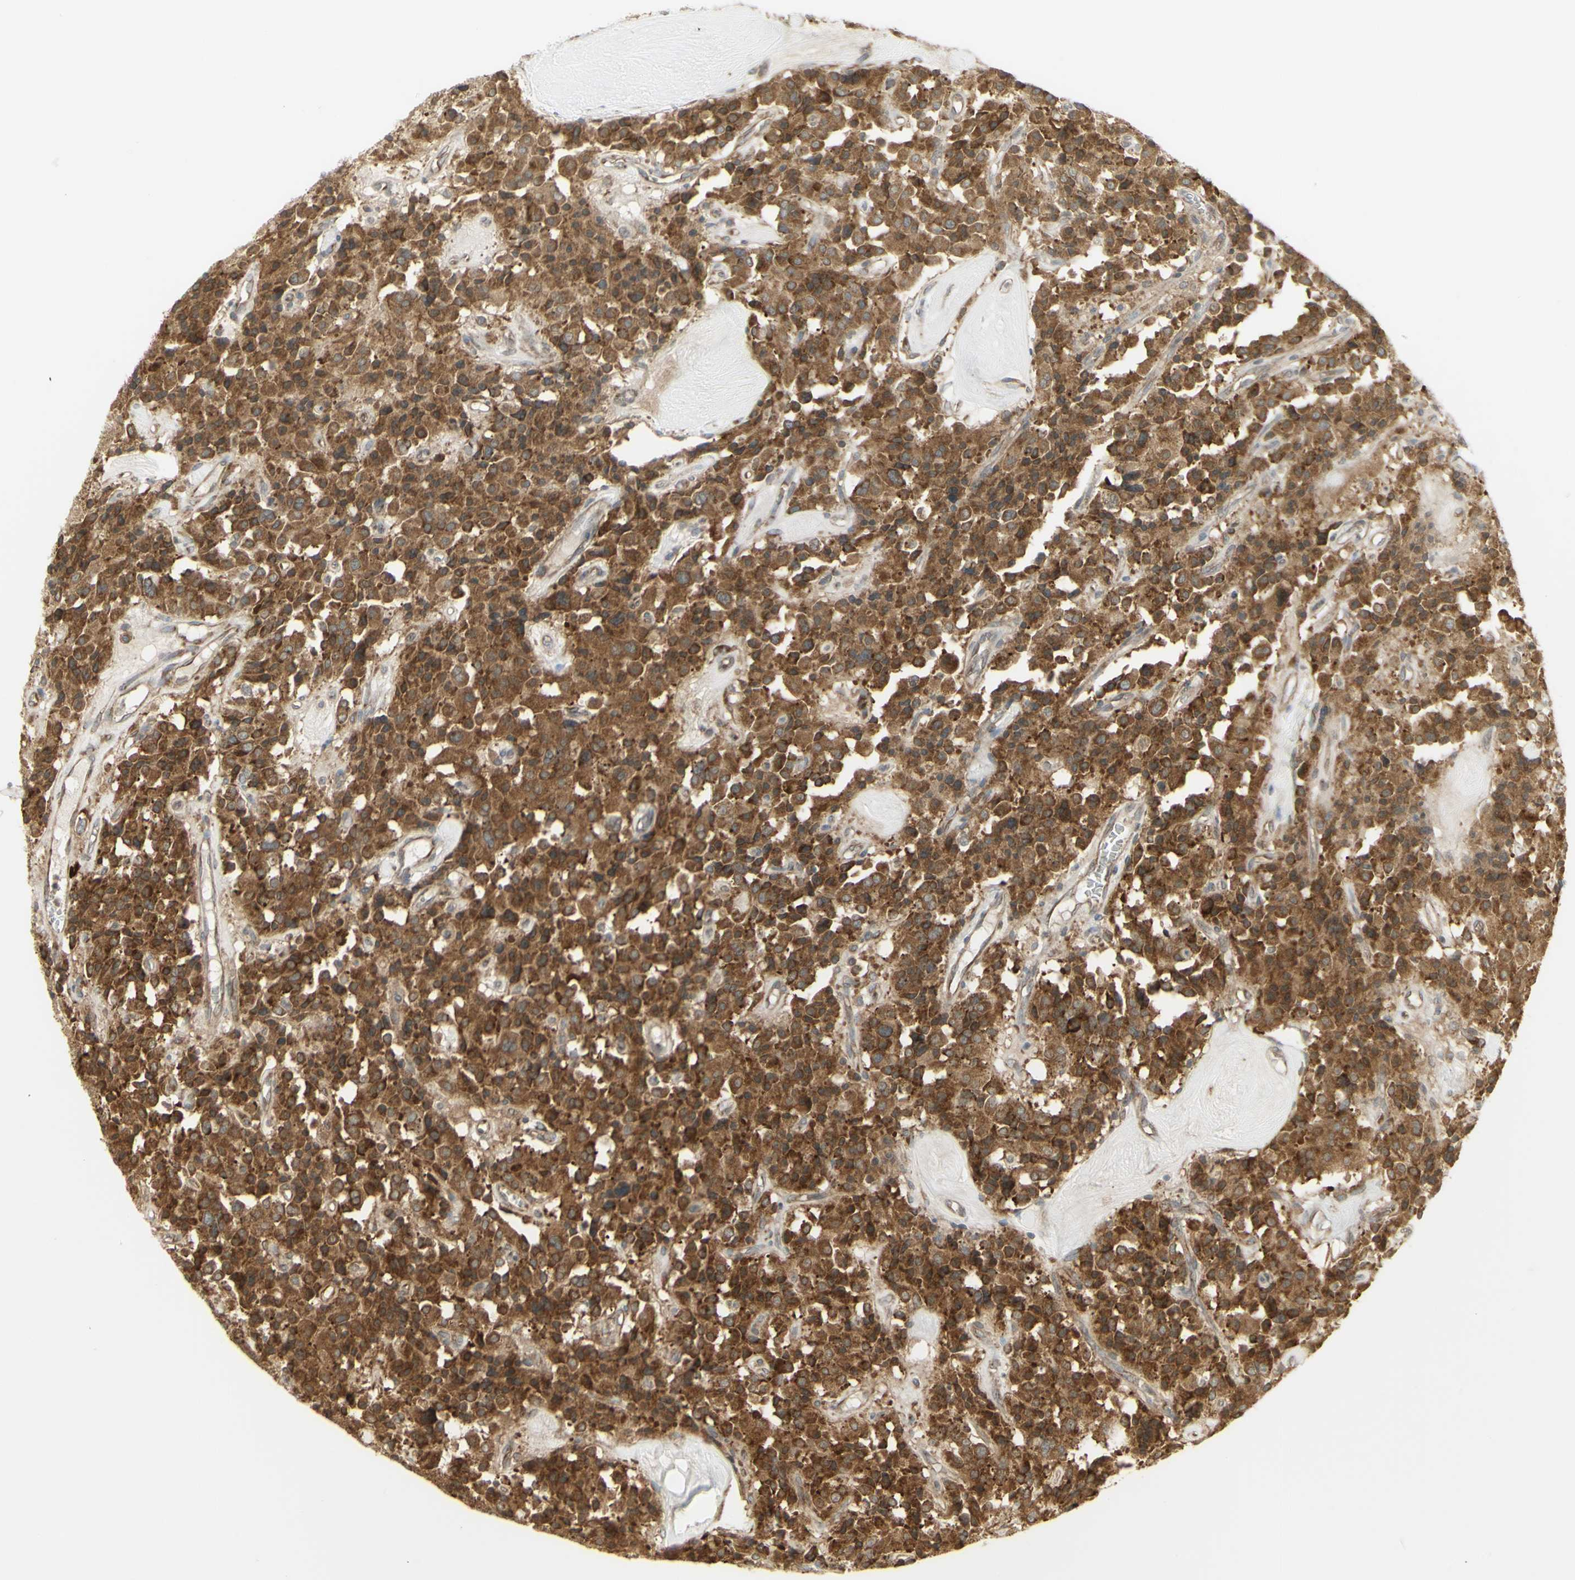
{"staining": {"intensity": "strong", "quantity": ">75%", "location": "cytoplasmic/membranous"}, "tissue": "carcinoid", "cell_type": "Tumor cells", "image_type": "cancer", "snomed": [{"axis": "morphology", "description": "Carcinoid, malignant, NOS"}, {"axis": "topography", "description": "Lung"}], "caption": "Carcinoid (malignant) stained with a brown dye exhibits strong cytoplasmic/membranous positive expression in about >75% of tumor cells.", "gene": "FKBP3", "patient": {"sex": "male", "age": 30}}